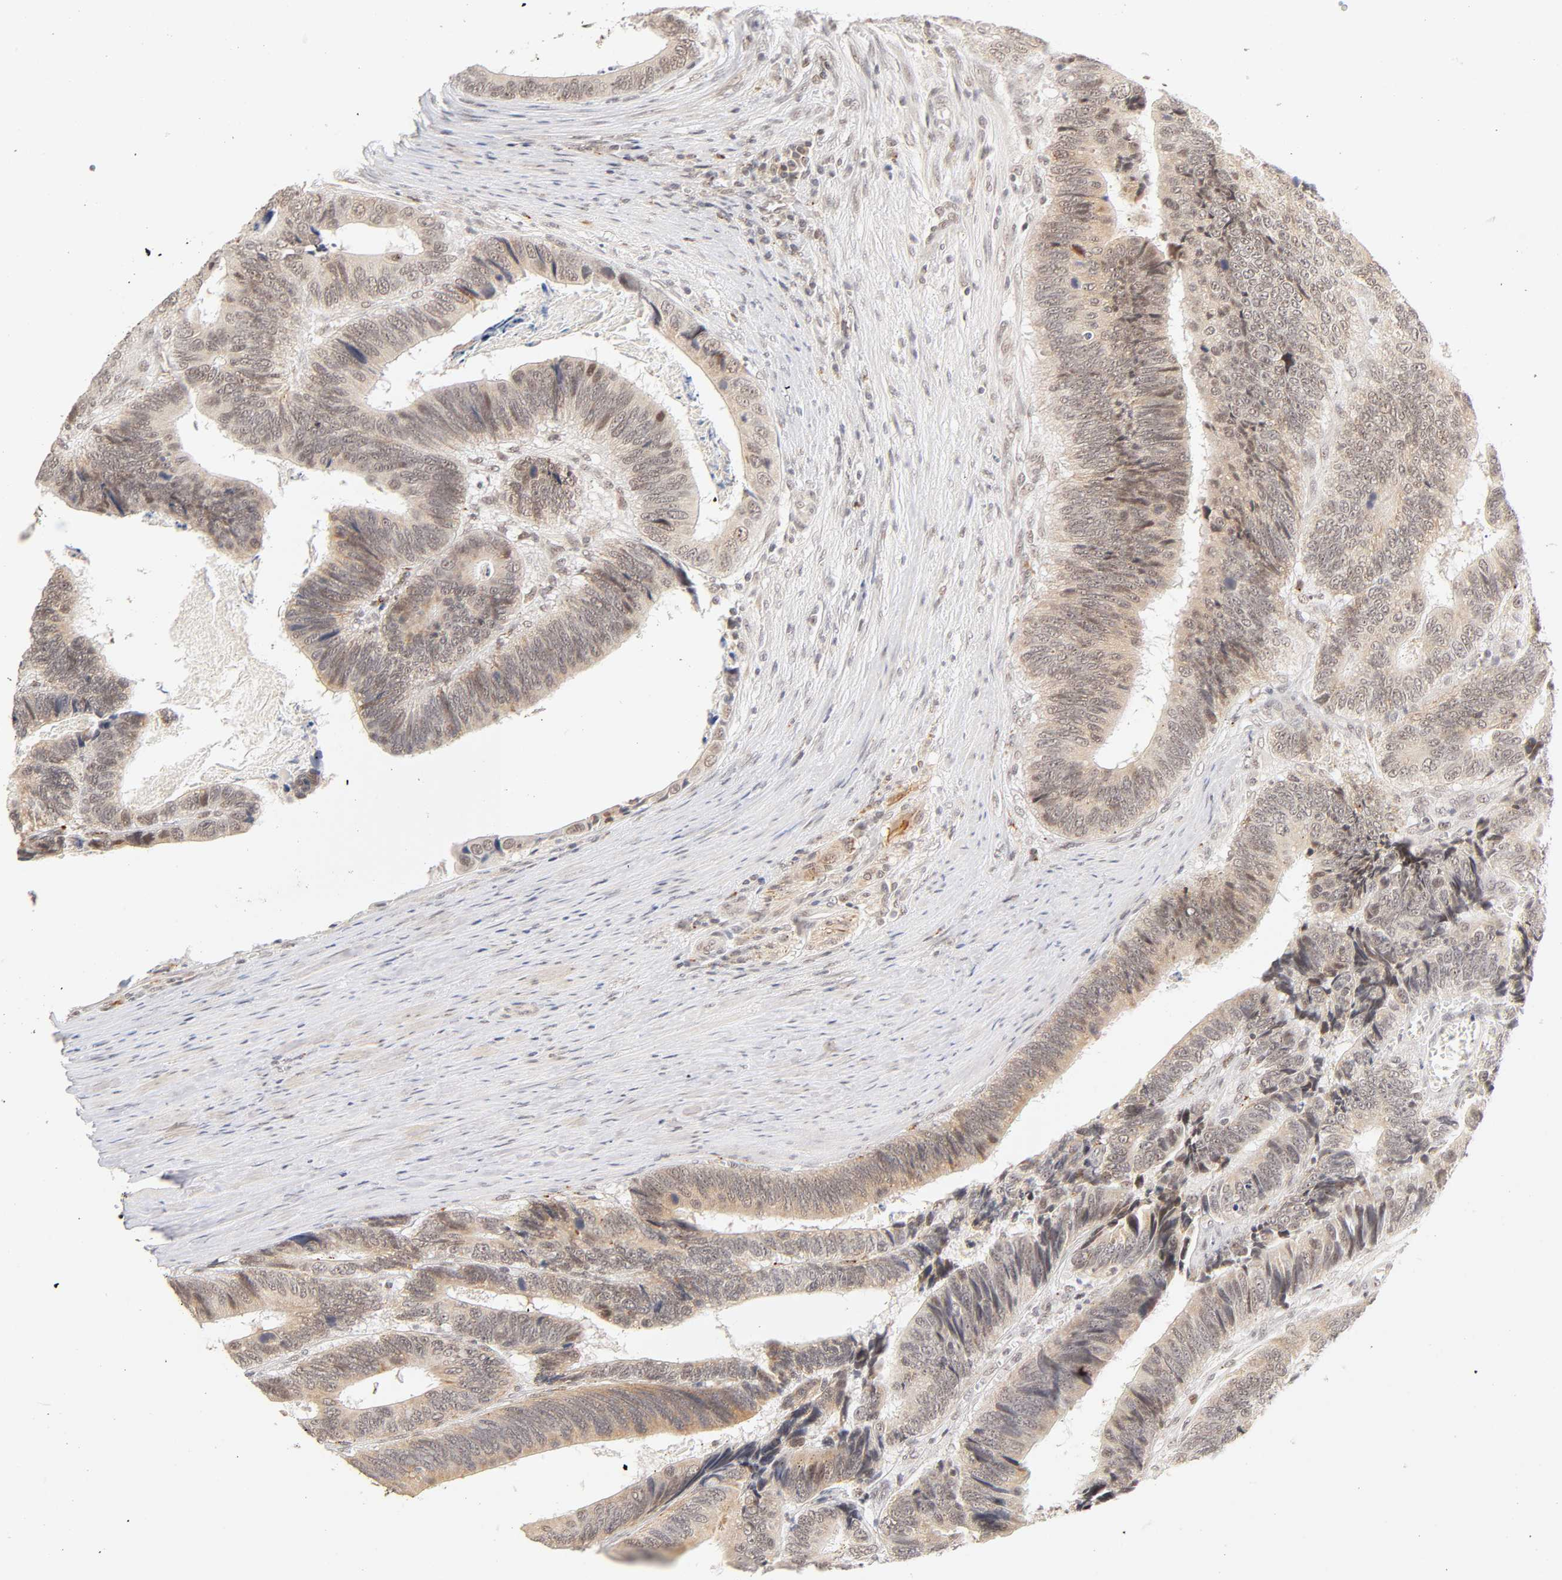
{"staining": {"intensity": "weak", "quantity": "25%-75%", "location": "cytoplasmic/membranous,nuclear"}, "tissue": "colorectal cancer", "cell_type": "Tumor cells", "image_type": "cancer", "snomed": [{"axis": "morphology", "description": "Adenocarcinoma, NOS"}, {"axis": "topography", "description": "Colon"}], "caption": "Colorectal adenocarcinoma was stained to show a protein in brown. There is low levels of weak cytoplasmic/membranous and nuclear staining in about 25%-75% of tumor cells. (Stains: DAB (3,3'-diaminobenzidine) in brown, nuclei in blue, Microscopy: brightfield microscopy at high magnification).", "gene": "TAF10", "patient": {"sex": "male", "age": 72}}